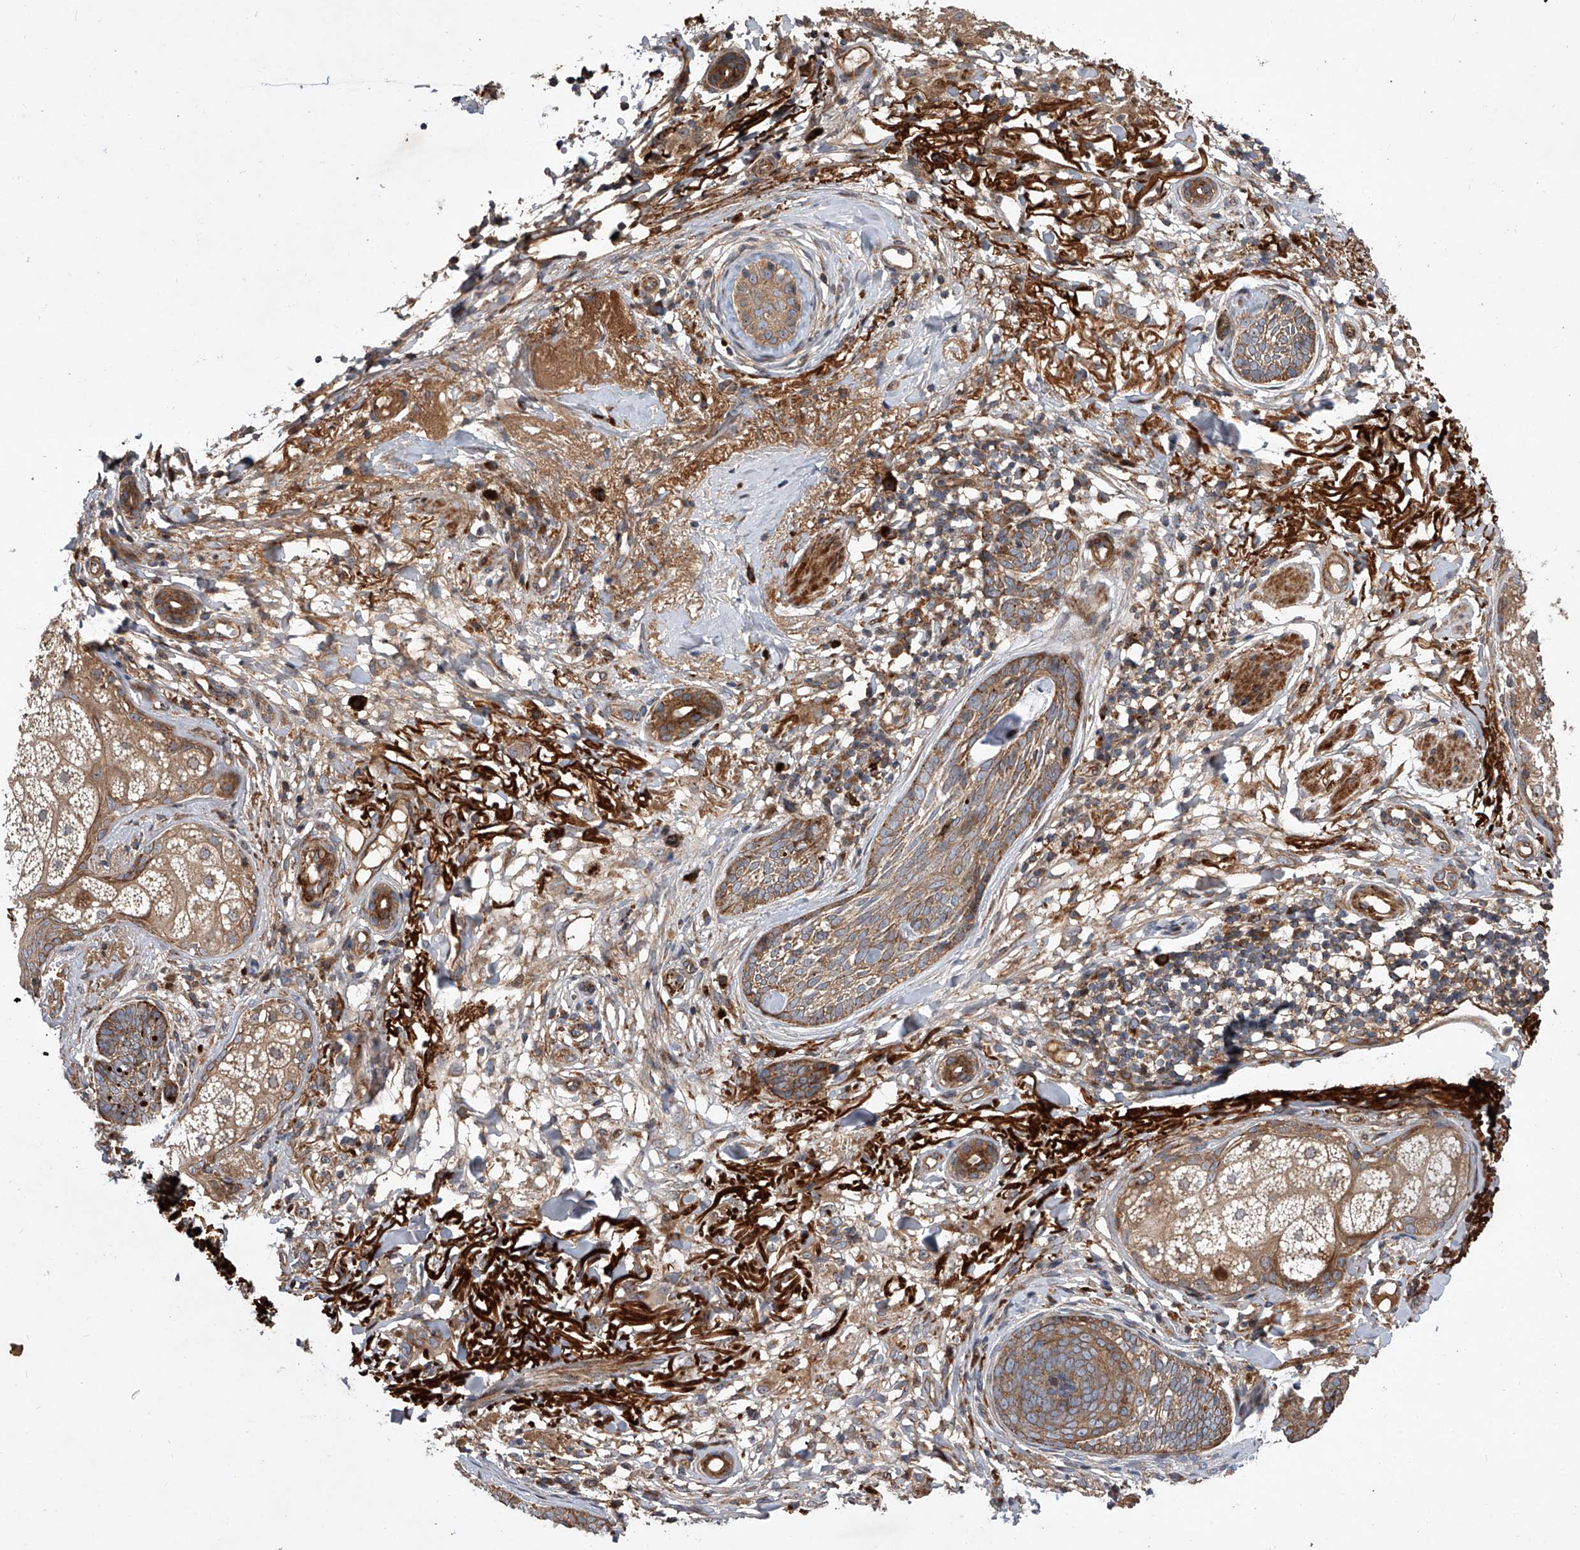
{"staining": {"intensity": "moderate", "quantity": ">75%", "location": "cytoplasmic/membranous"}, "tissue": "skin cancer", "cell_type": "Tumor cells", "image_type": "cancer", "snomed": [{"axis": "morphology", "description": "Basal cell carcinoma"}, {"axis": "topography", "description": "Skin"}], "caption": "Tumor cells display medium levels of moderate cytoplasmic/membranous expression in about >75% of cells in skin cancer (basal cell carcinoma).", "gene": "USP47", "patient": {"sex": "male", "age": 85}}